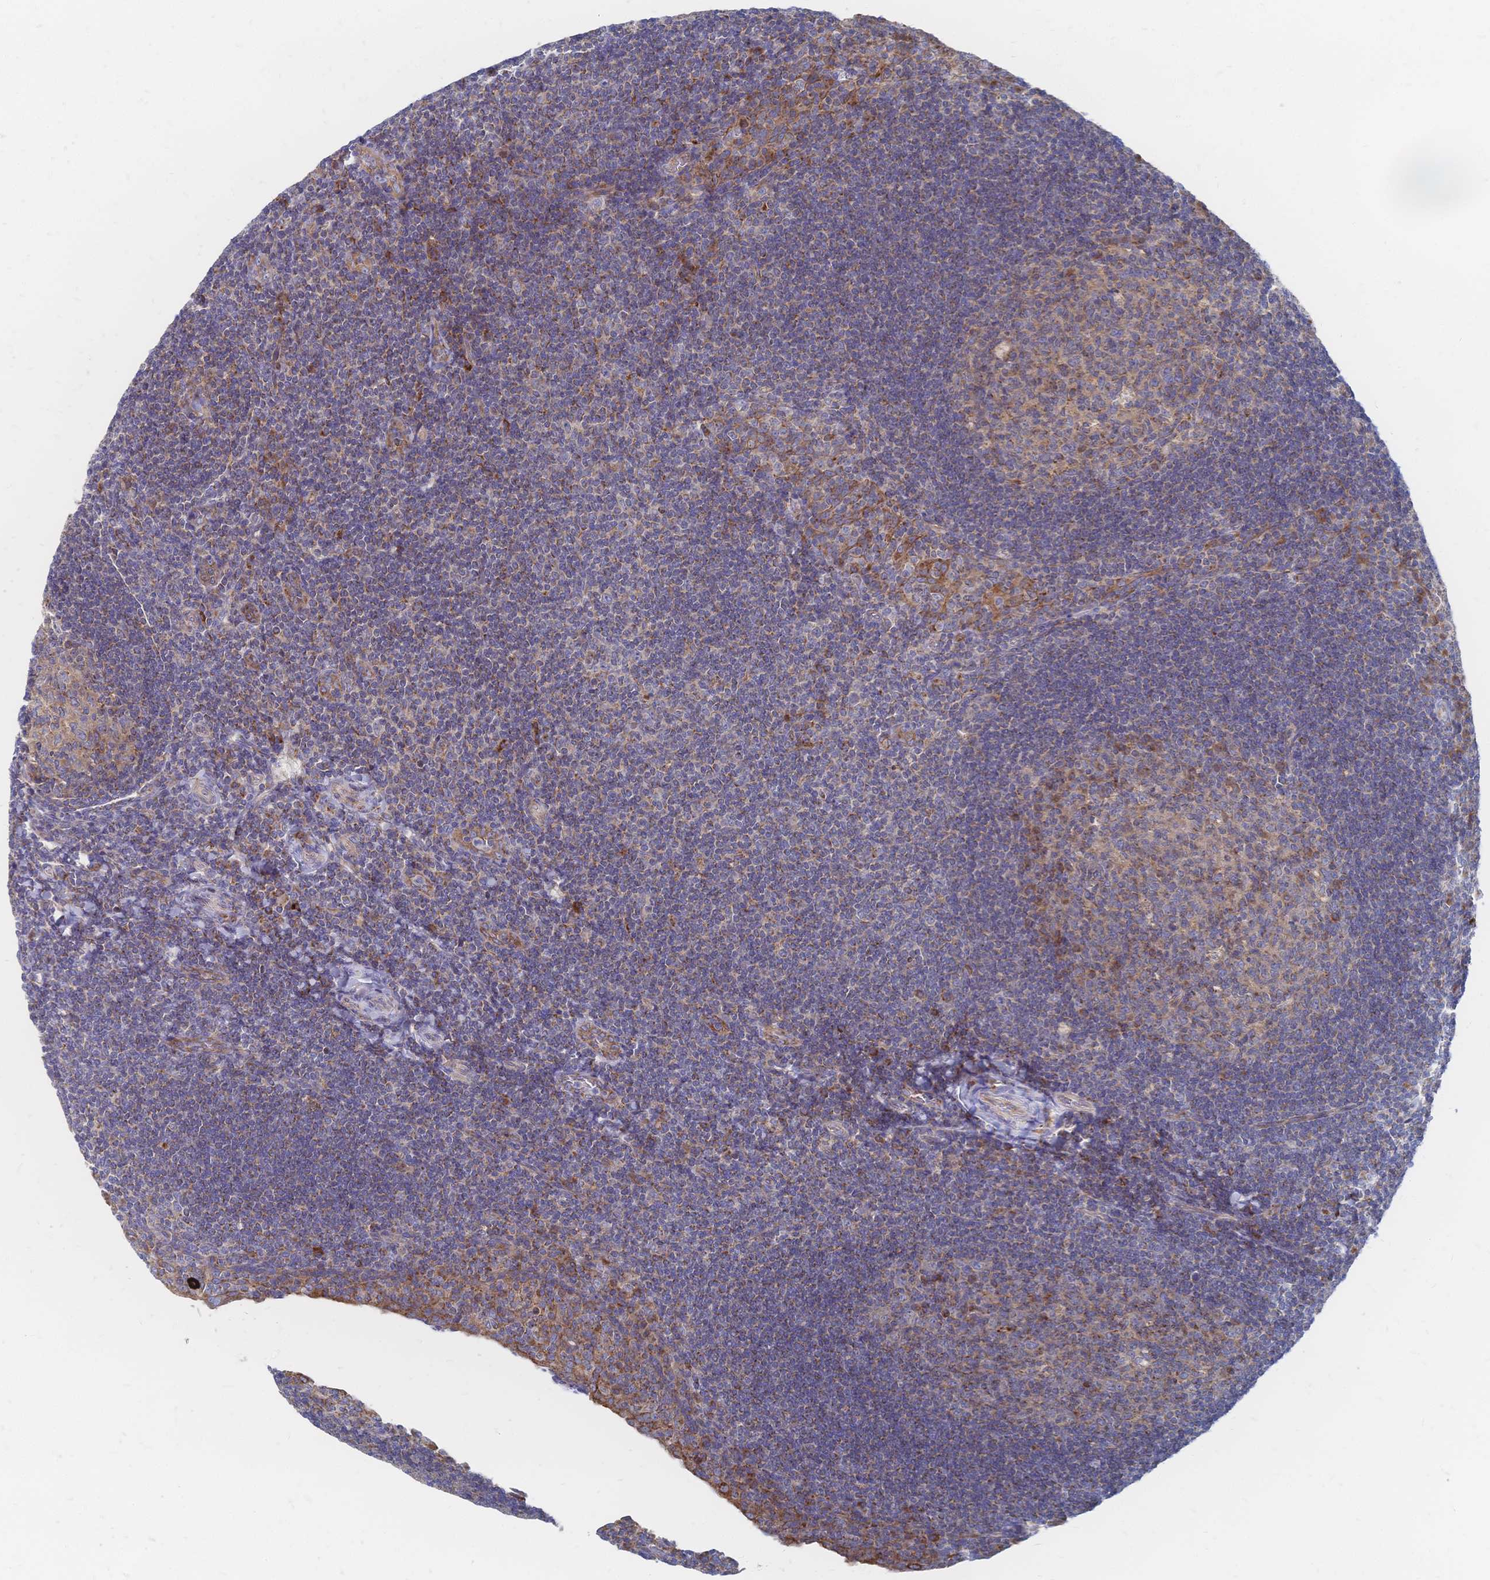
{"staining": {"intensity": "moderate", "quantity": "25%-75%", "location": "cytoplasmic/membranous"}, "tissue": "tonsil", "cell_type": "Germinal center cells", "image_type": "normal", "snomed": [{"axis": "morphology", "description": "Normal tissue, NOS"}, {"axis": "topography", "description": "Tonsil"}], "caption": "The immunohistochemical stain labels moderate cytoplasmic/membranous expression in germinal center cells of benign tonsil. The staining is performed using DAB (3,3'-diaminobenzidine) brown chromogen to label protein expression. The nuclei are counter-stained blue using hematoxylin.", "gene": "SORBS1", "patient": {"sex": "male", "age": 17}}